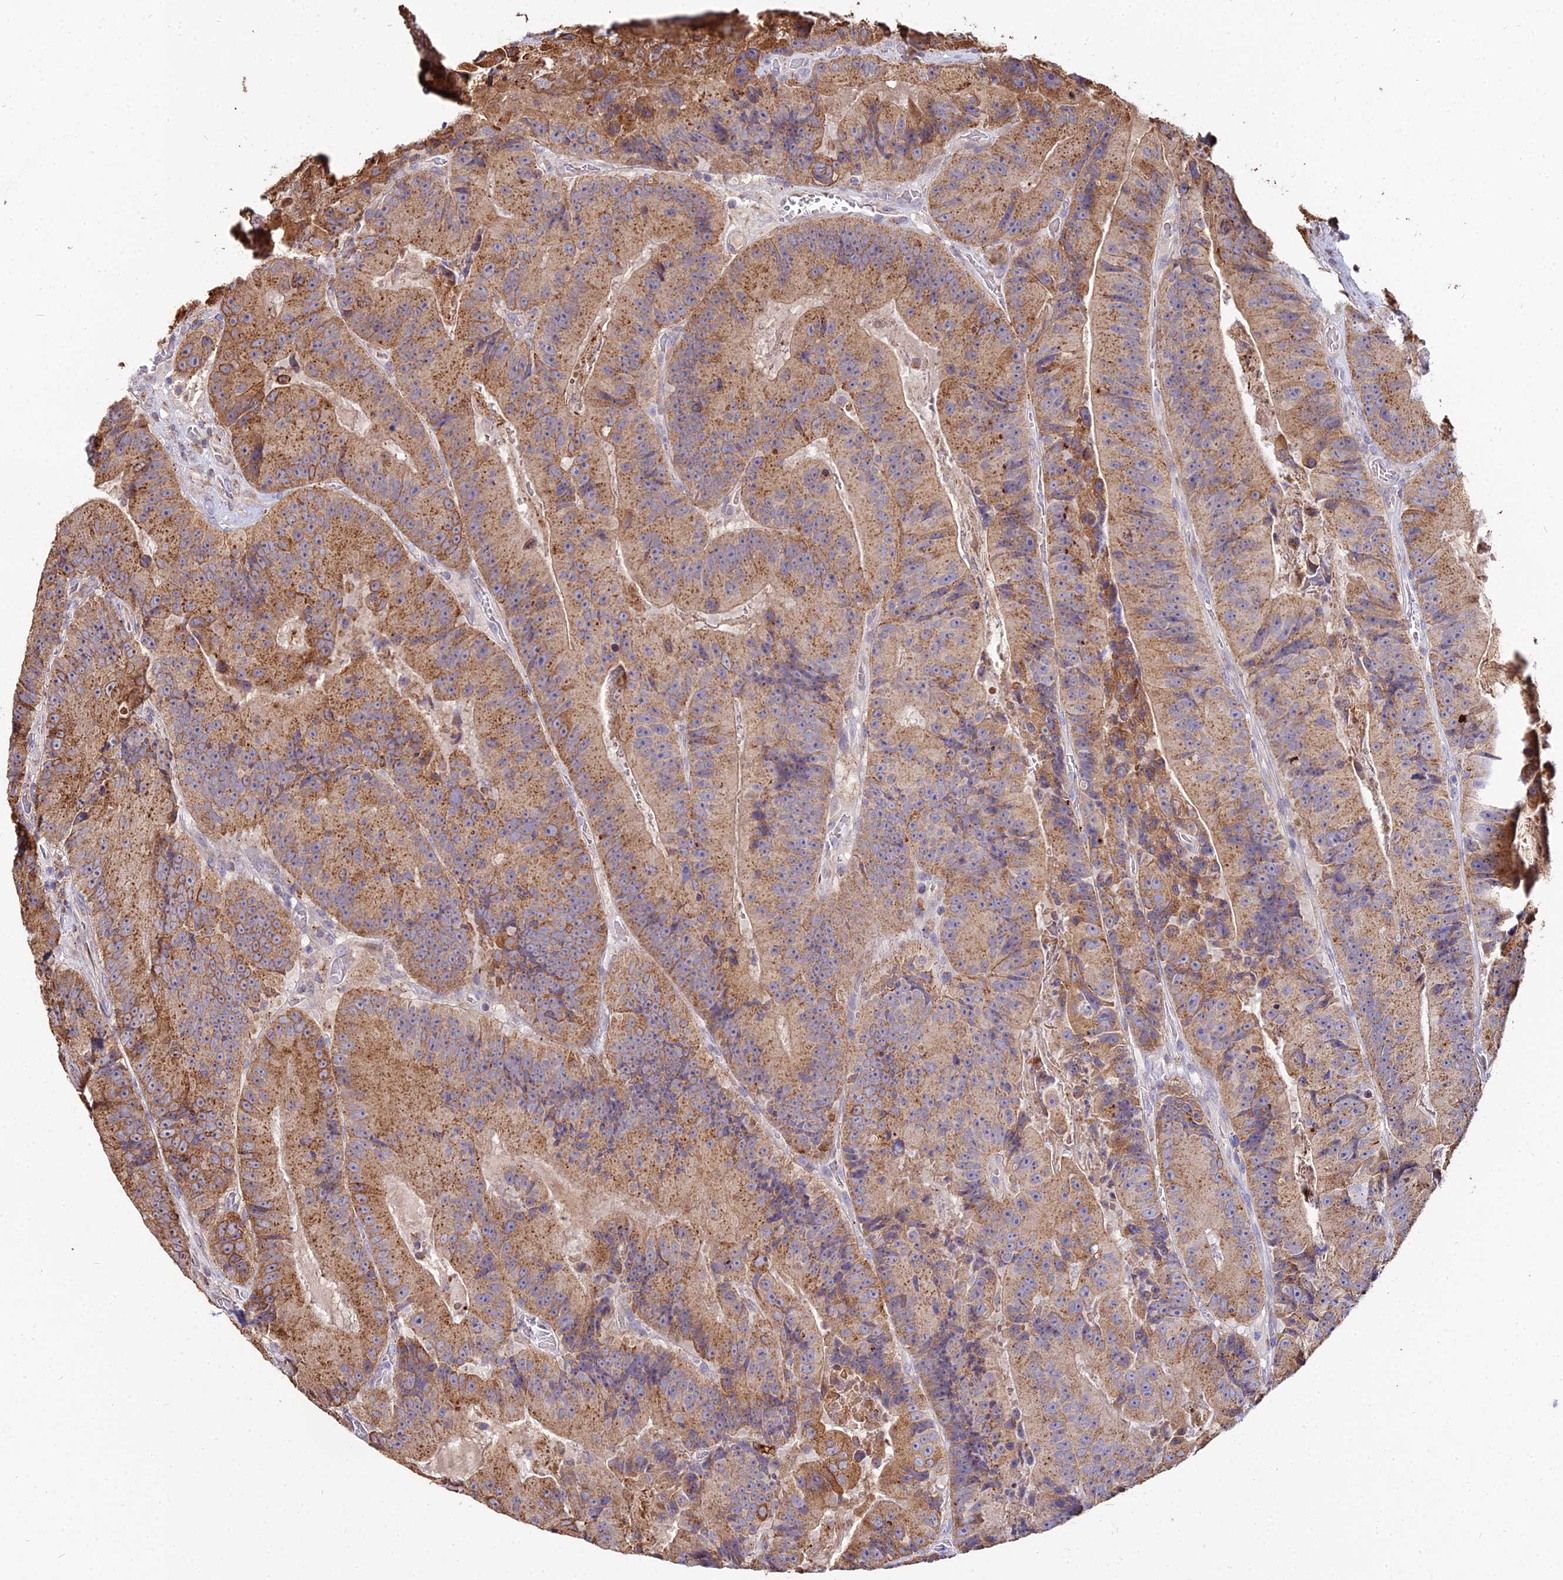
{"staining": {"intensity": "moderate", "quantity": ">75%", "location": "cytoplasmic/membranous"}, "tissue": "colorectal cancer", "cell_type": "Tumor cells", "image_type": "cancer", "snomed": [{"axis": "morphology", "description": "Adenocarcinoma, NOS"}, {"axis": "topography", "description": "Colon"}], "caption": "IHC image of neoplastic tissue: colorectal cancer stained using IHC shows medium levels of moderate protein expression localized specifically in the cytoplasmic/membranous of tumor cells, appearing as a cytoplasmic/membranous brown color.", "gene": "PEX19", "patient": {"sex": "female", "age": 86}}